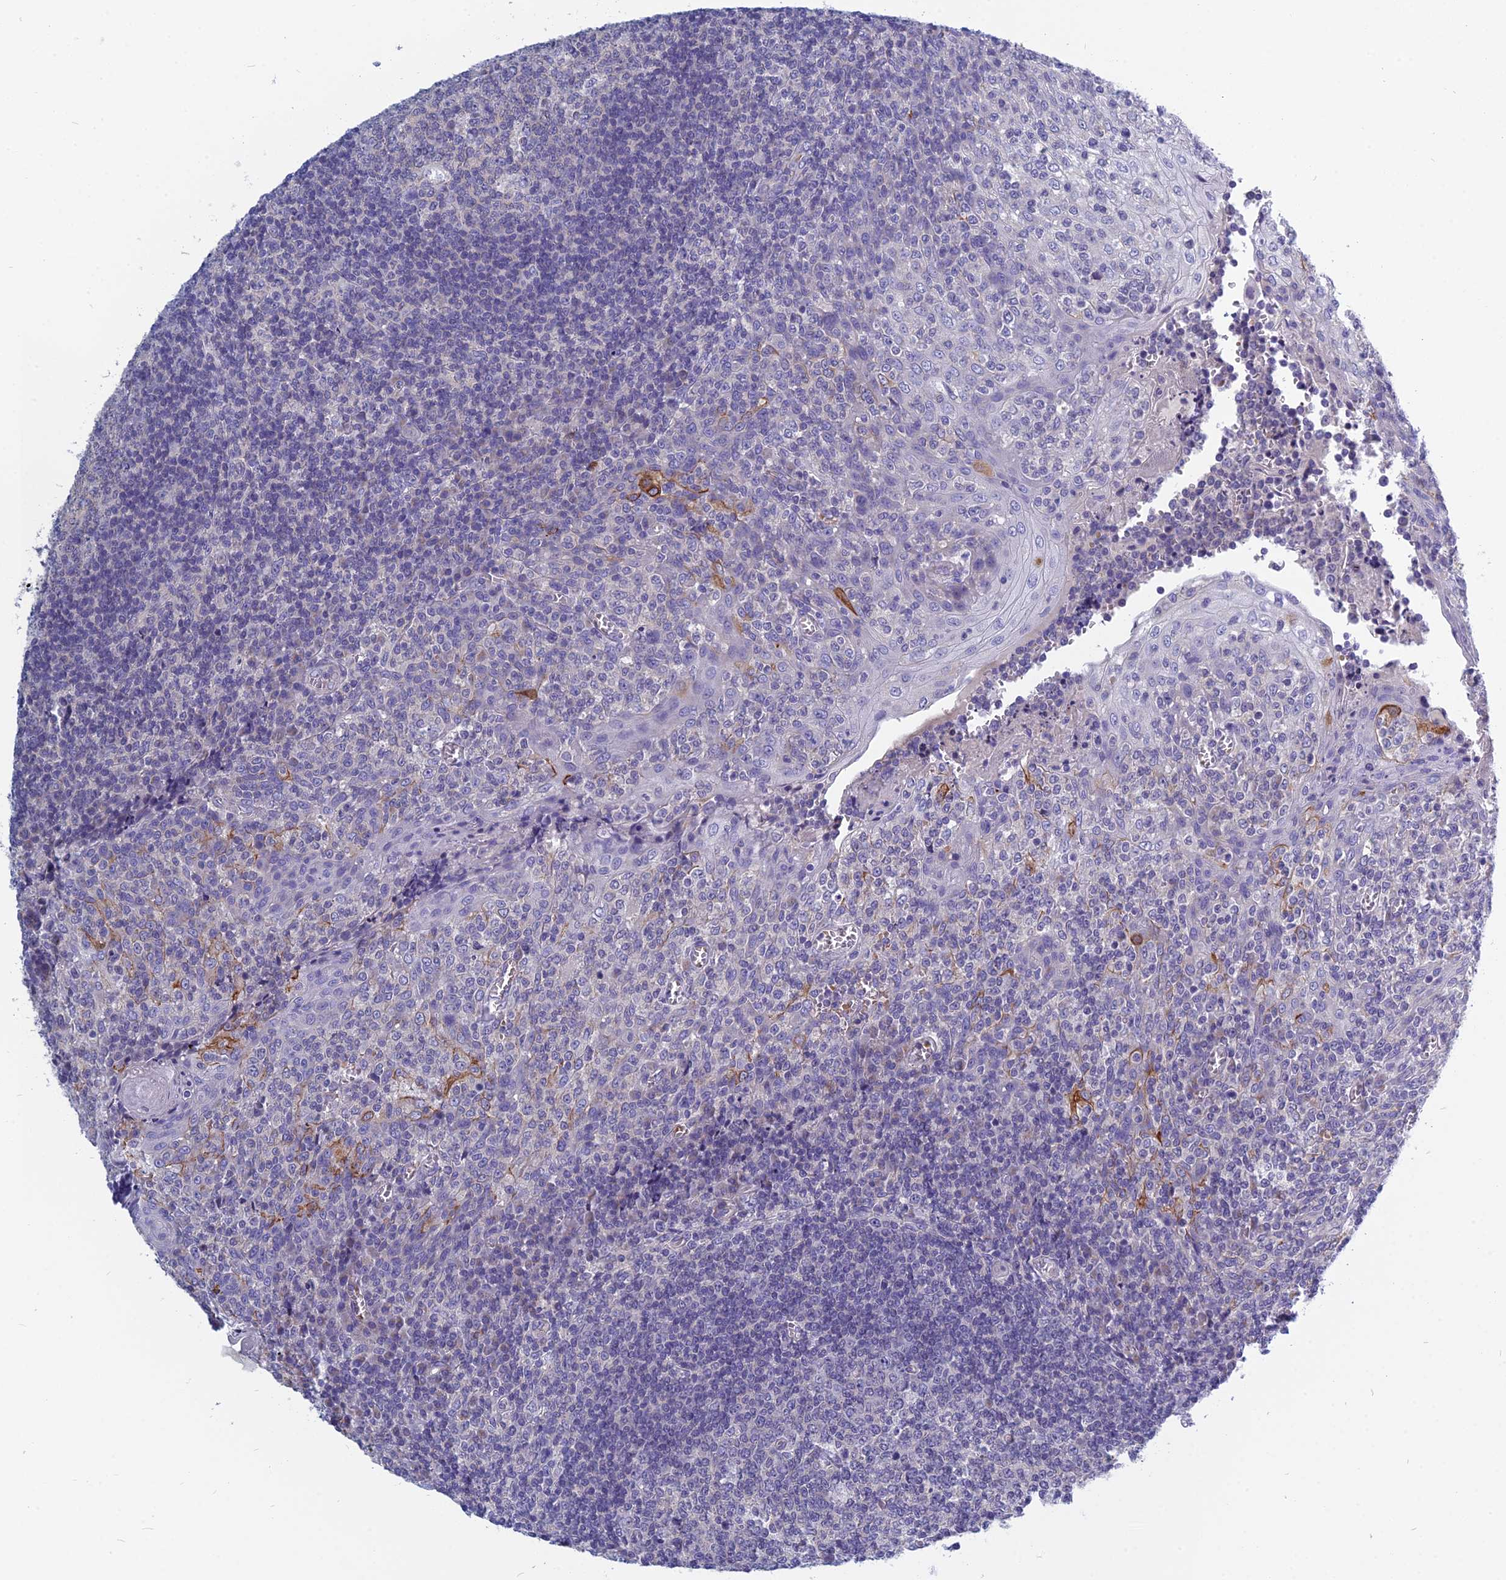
{"staining": {"intensity": "negative", "quantity": "none", "location": "none"}, "tissue": "tonsil", "cell_type": "Germinal center cells", "image_type": "normal", "snomed": [{"axis": "morphology", "description": "Normal tissue, NOS"}, {"axis": "topography", "description": "Tonsil"}], "caption": "Germinal center cells show no significant protein positivity in normal tonsil. (DAB immunohistochemistry (IHC), high magnification).", "gene": "RBM41", "patient": {"sex": "female", "age": 19}}